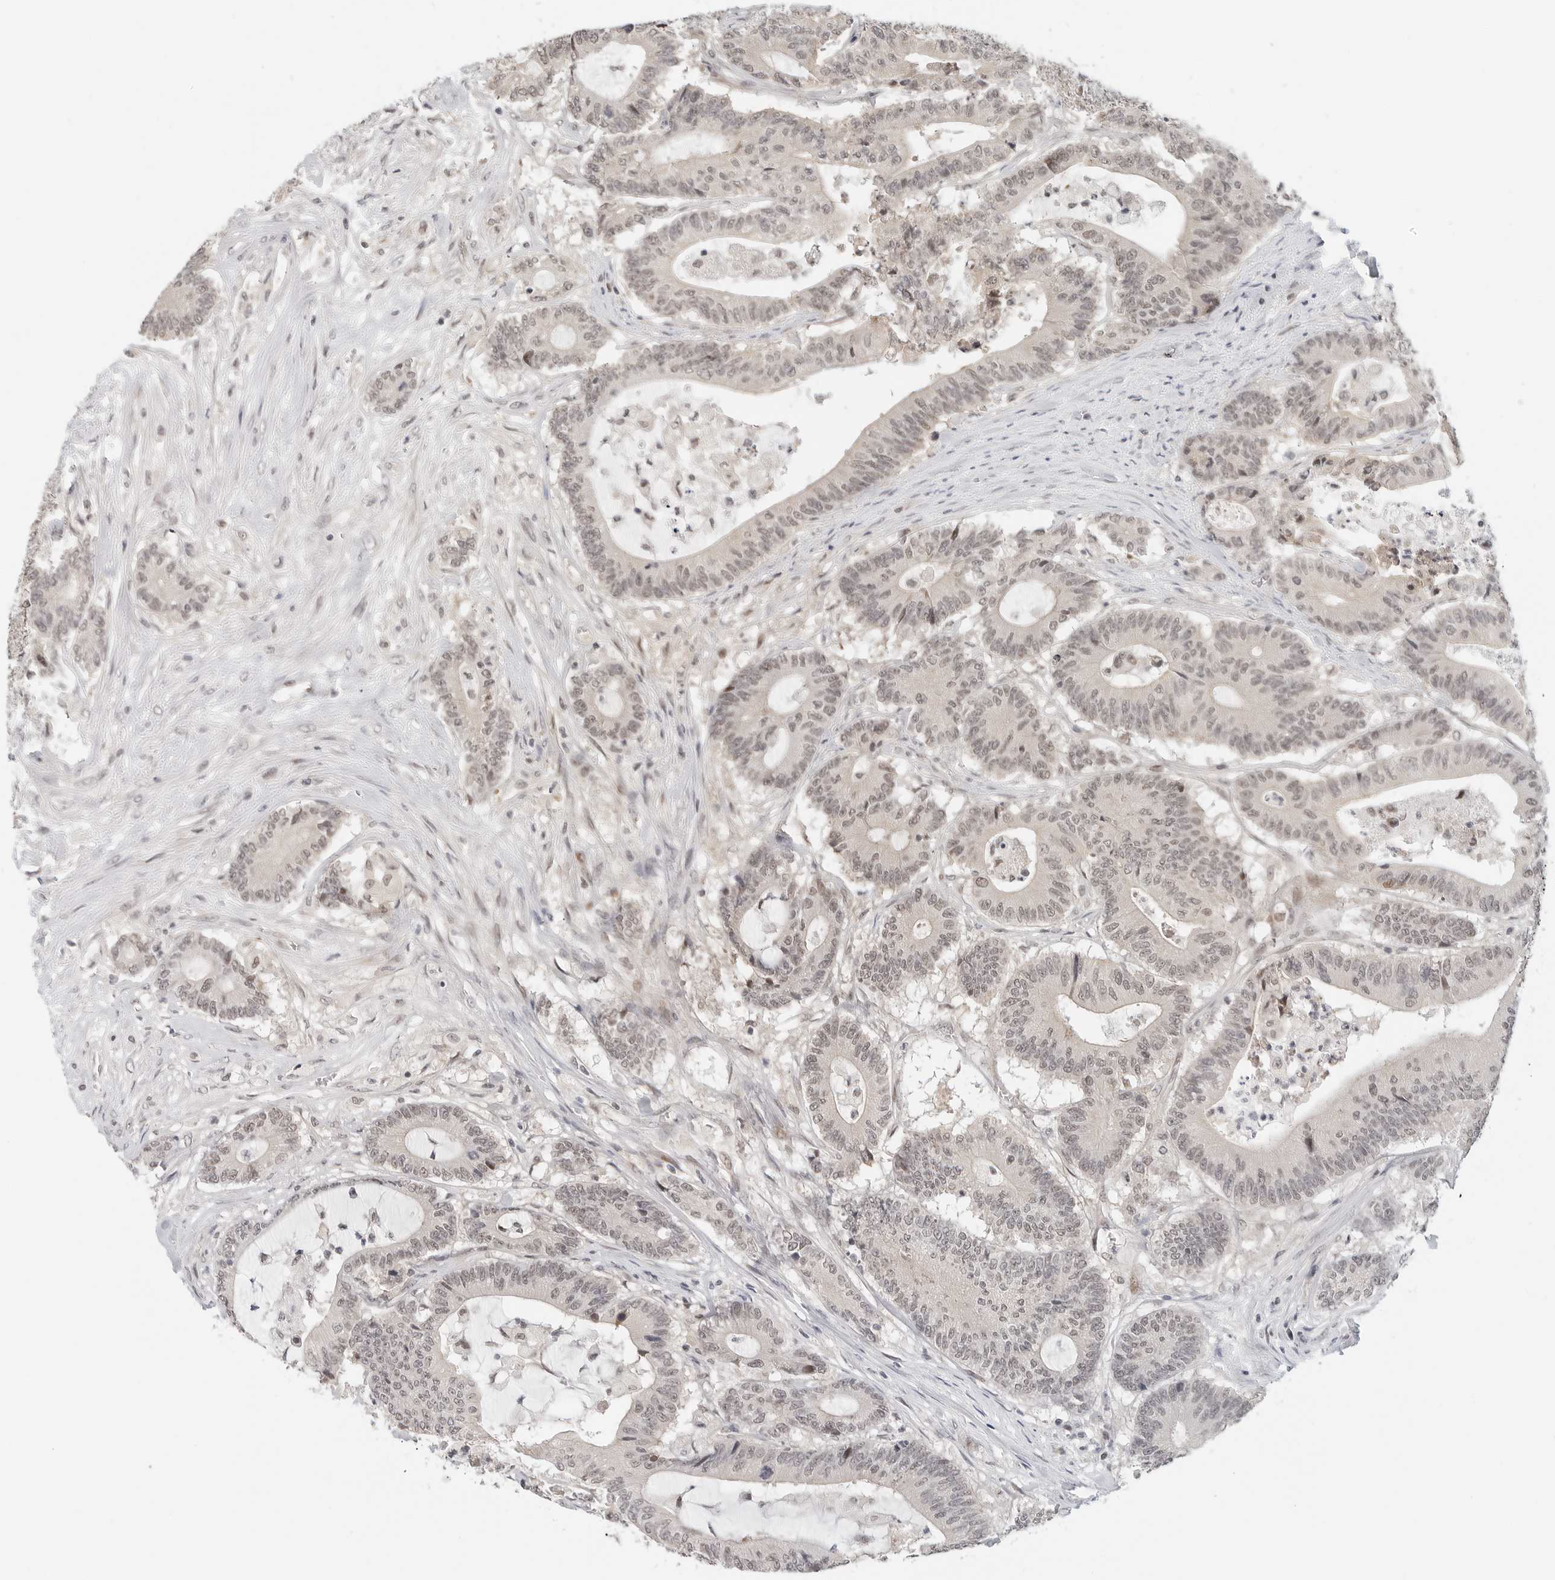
{"staining": {"intensity": "weak", "quantity": ">75%", "location": "nuclear"}, "tissue": "colorectal cancer", "cell_type": "Tumor cells", "image_type": "cancer", "snomed": [{"axis": "morphology", "description": "Adenocarcinoma, NOS"}, {"axis": "topography", "description": "Colon"}], "caption": "Human colorectal cancer stained with a brown dye displays weak nuclear positive expression in about >75% of tumor cells.", "gene": "TSEN2", "patient": {"sex": "female", "age": 84}}